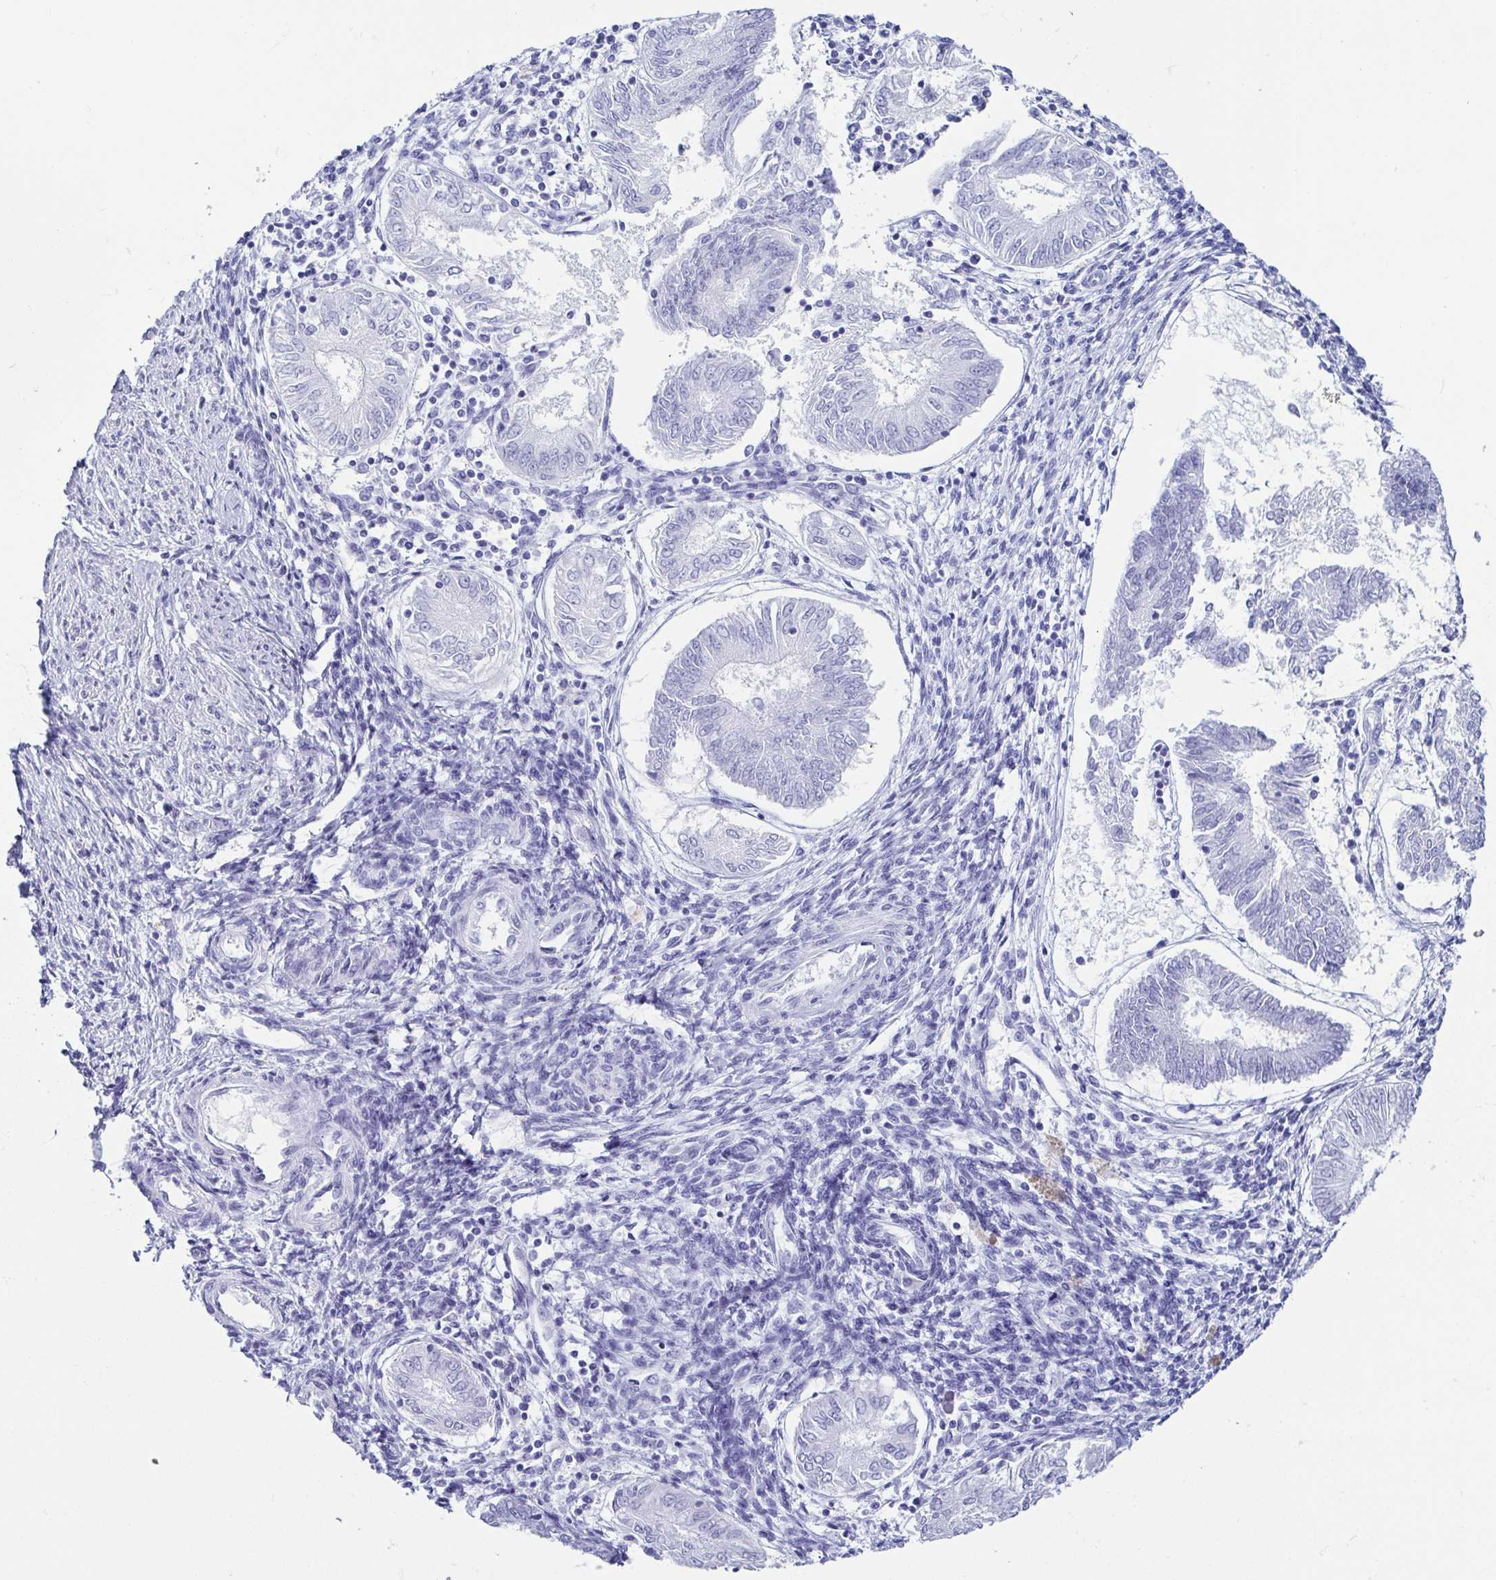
{"staining": {"intensity": "negative", "quantity": "none", "location": "none"}, "tissue": "endometrial cancer", "cell_type": "Tumor cells", "image_type": "cancer", "snomed": [{"axis": "morphology", "description": "Adenocarcinoma, NOS"}, {"axis": "topography", "description": "Endometrium"}], "caption": "Endometrial adenocarcinoma was stained to show a protein in brown. There is no significant positivity in tumor cells. (Stains: DAB immunohistochemistry (IHC) with hematoxylin counter stain, Microscopy: brightfield microscopy at high magnification).", "gene": "CD164L2", "patient": {"sex": "female", "age": 68}}